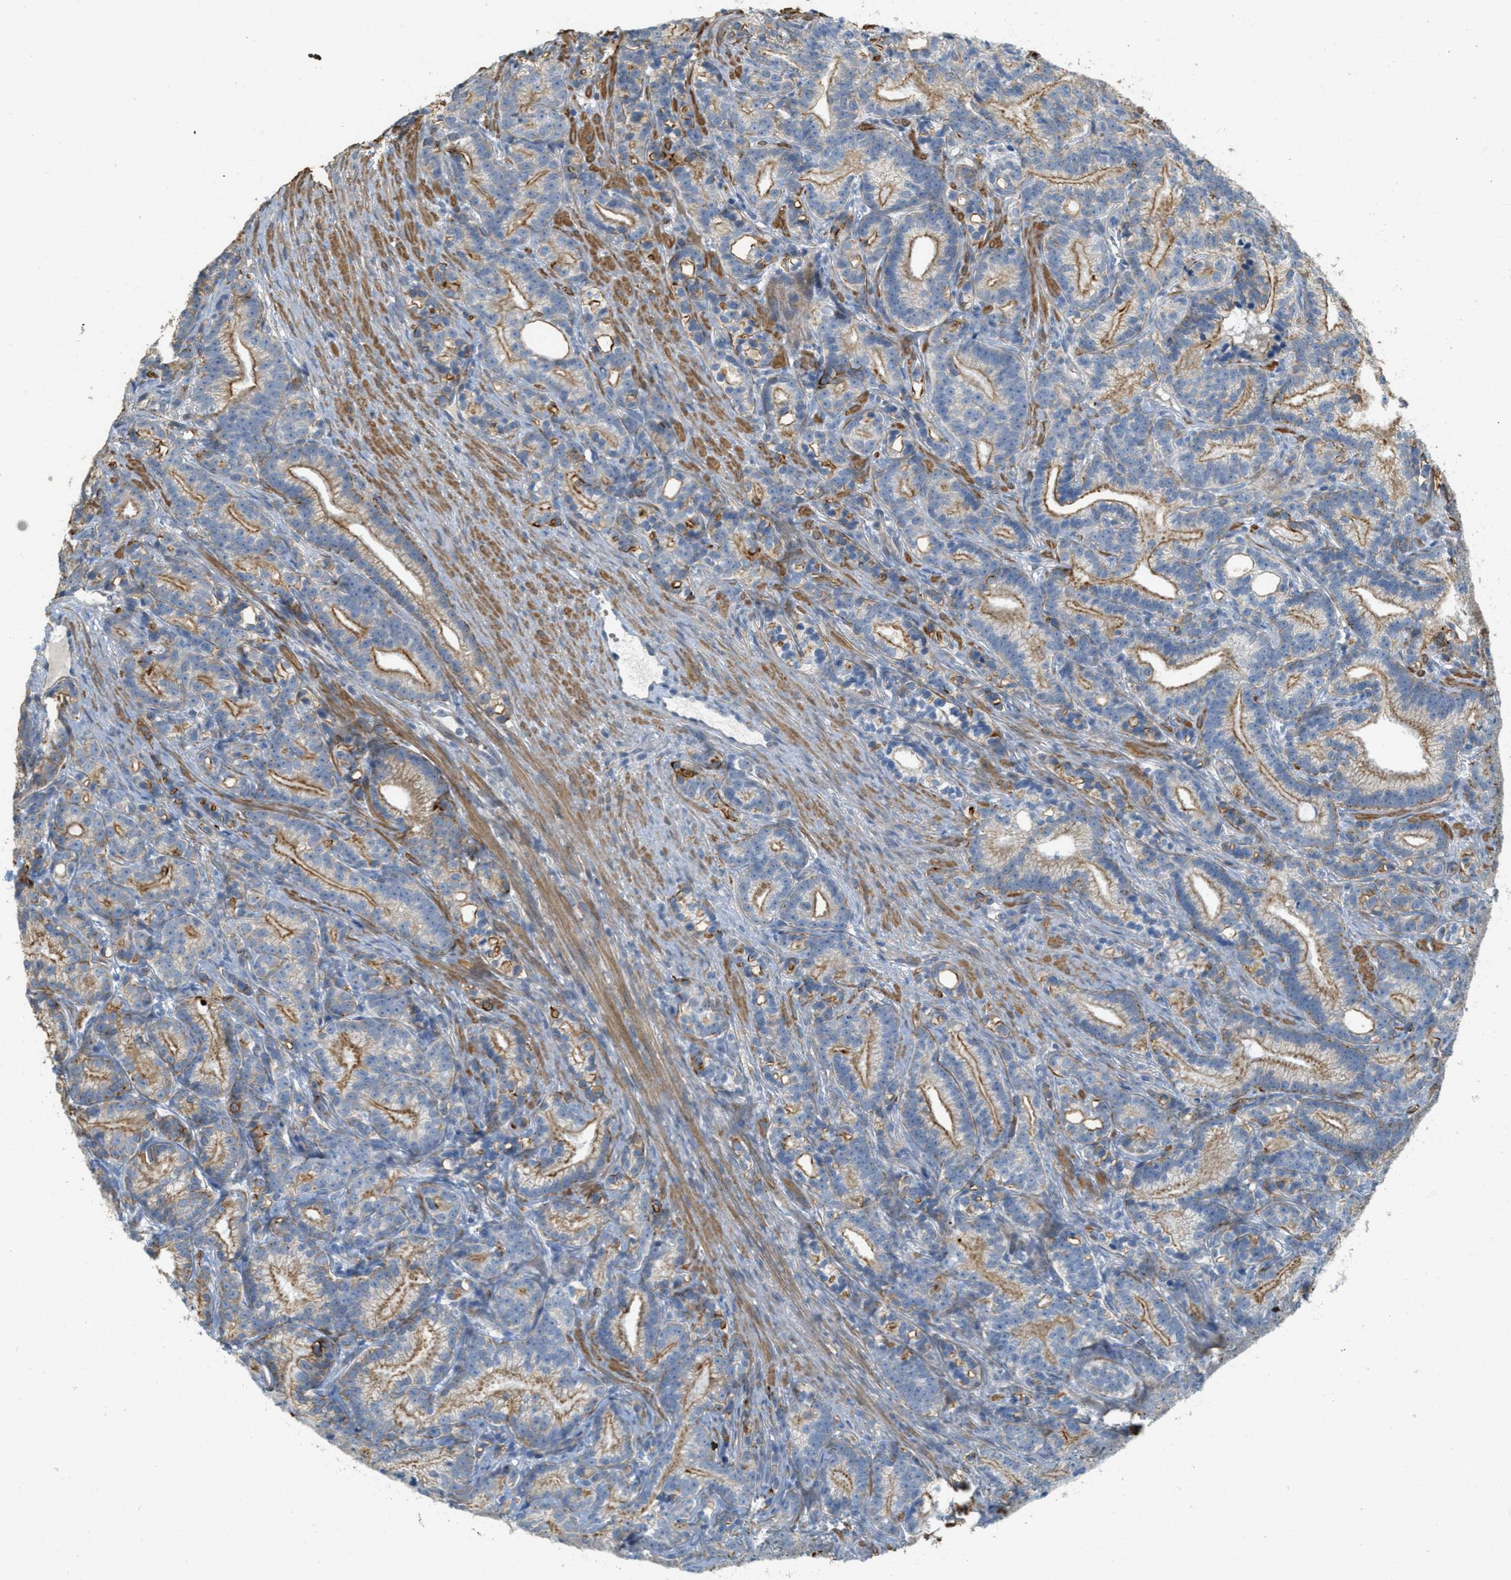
{"staining": {"intensity": "moderate", "quantity": ">75%", "location": "cytoplasmic/membranous"}, "tissue": "prostate cancer", "cell_type": "Tumor cells", "image_type": "cancer", "snomed": [{"axis": "morphology", "description": "Adenocarcinoma, Low grade"}, {"axis": "topography", "description": "Prostate"}], "caption": "Prostate cancer (low-grade adenocarcinoma) was stained to show a protein in brown. There is medium levels of moderate cytoplasmic/membranous positivity in about >75% of tumor cells.", "gene": "MRS2", "patient": {"sex": "male", "age": 89}}